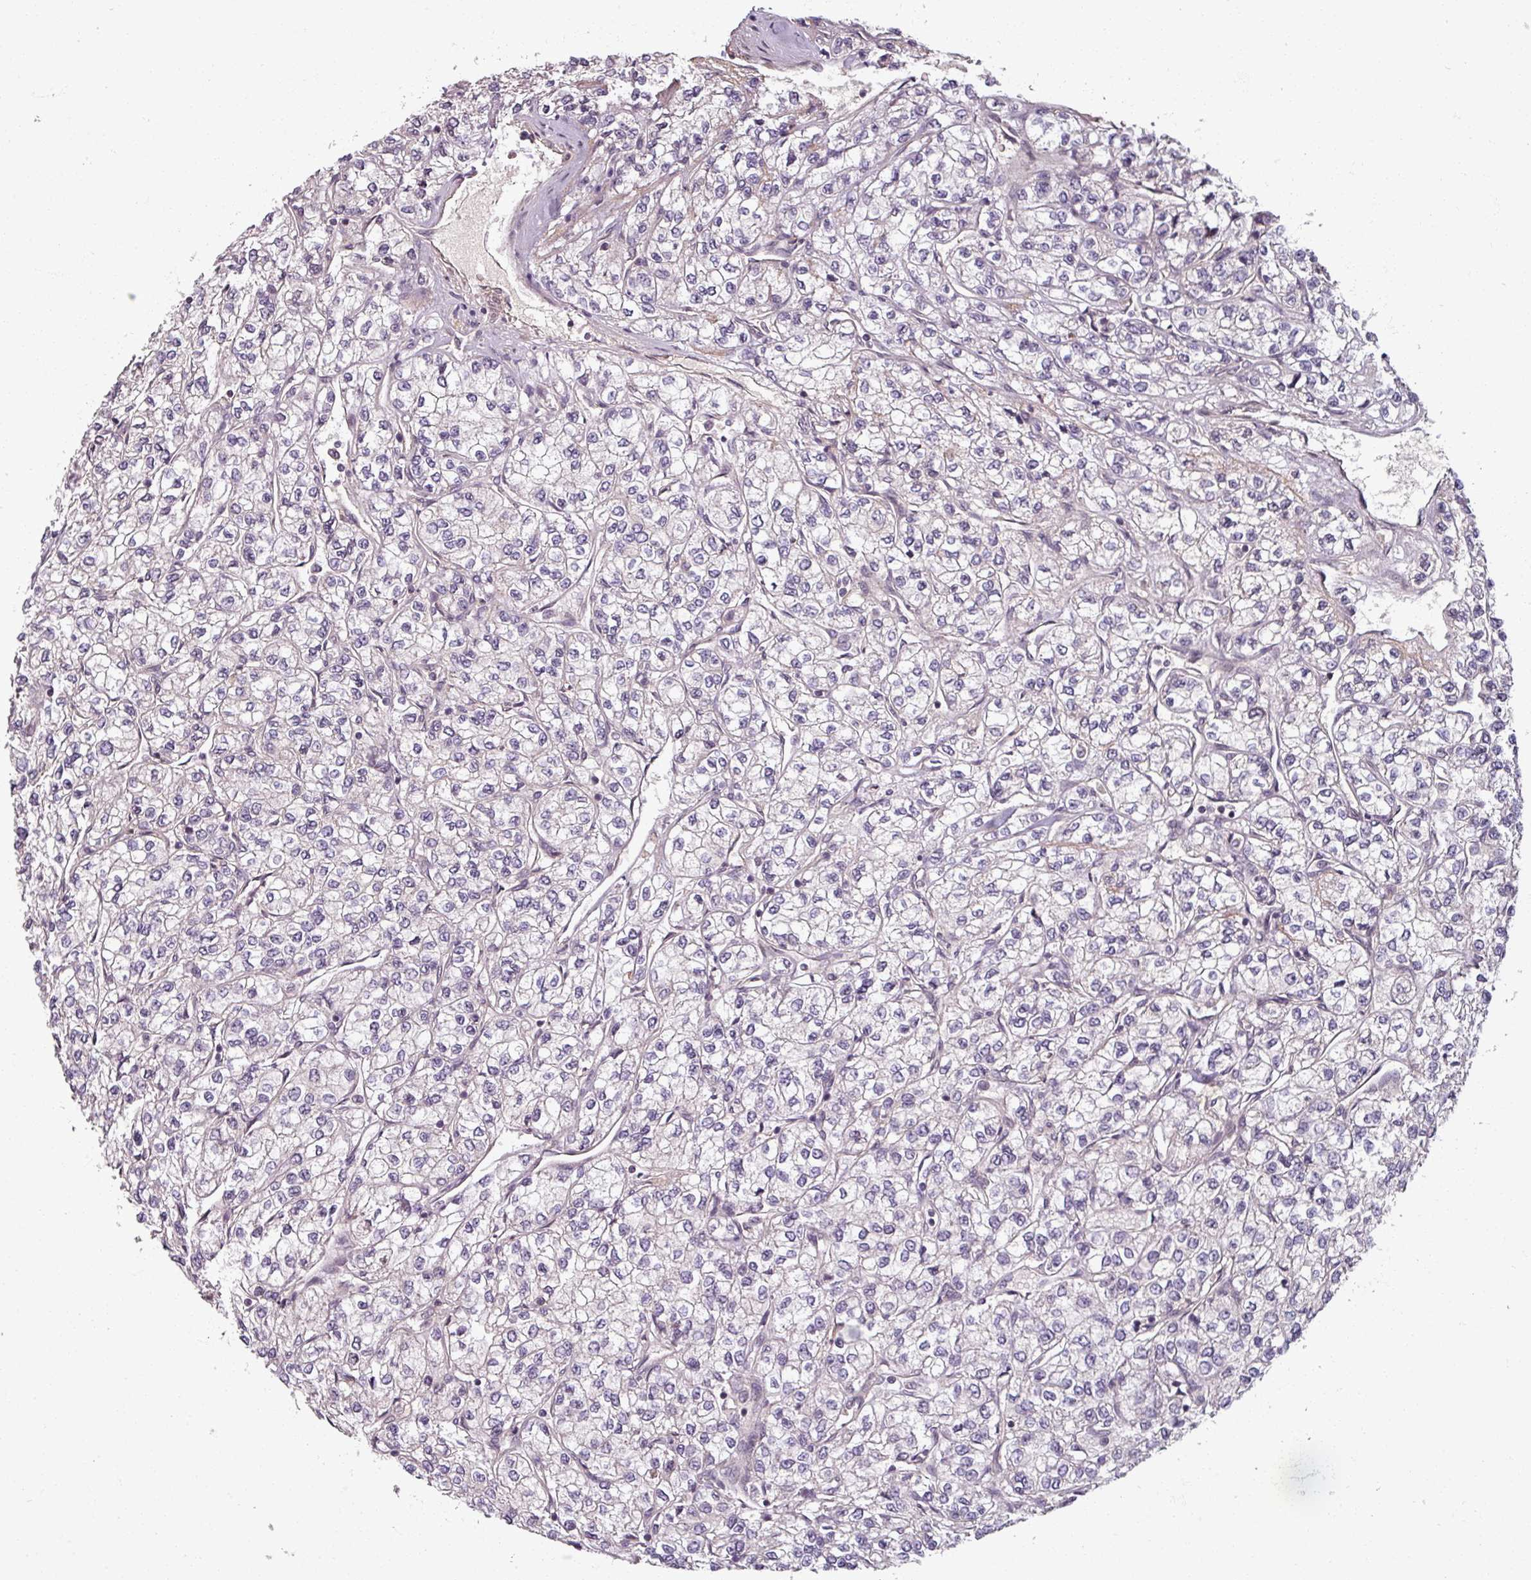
{"staining": {"intensity": "negative", "quantity": "none", "location": "none"}, "tissue": "renal cancer", "cell_type": "Tumor cells", "image_type": "cancer", "snomed": [{"axis": "morphology", "description": "Adenocarcinoma, NOS"}, {"axis": "topography", "description": "Kidney"}], "caption": "Protein analysis of renal adenocarcinoma displays no significant positivity in tumor cells.", "gene": "POLR2G", "patient": {"sex": "male", "age": 80}}